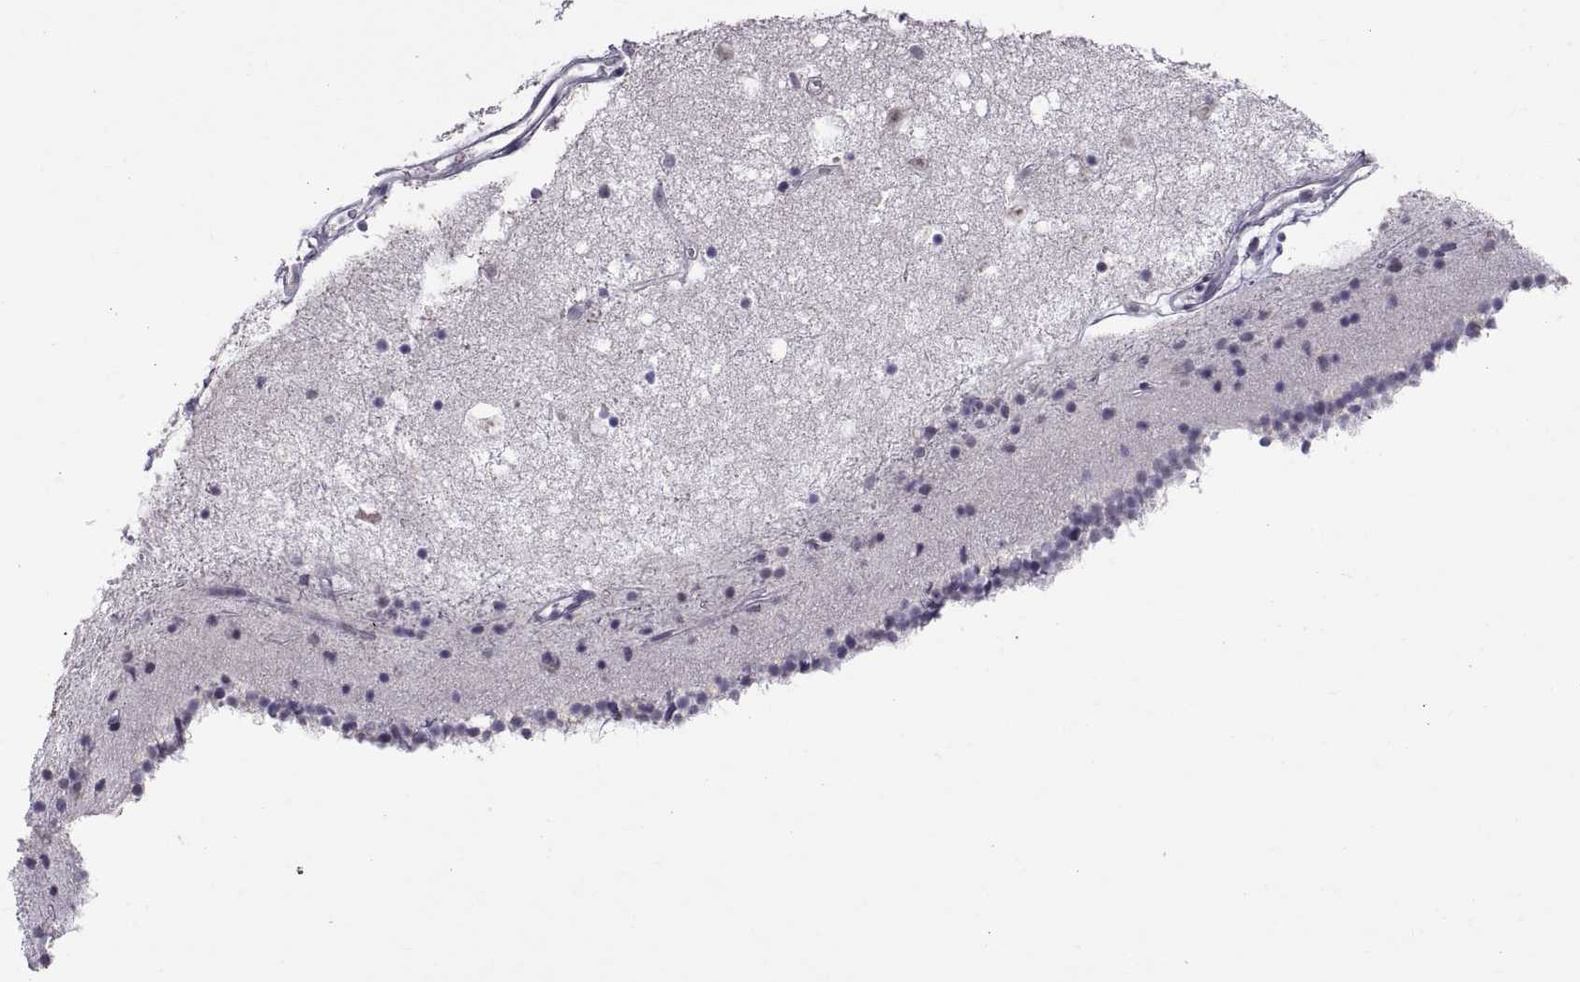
{"staining": {"intensity": "negative", "quantity": "none", "location": "none"}, "tissue": "caudate", "cell_type": "Glial cells", "image_type": "normal", "snomed": [{"axis": "morphology", "description": "Normal tissue, NOS"}, {"axis": "topography", "description": "Lateral ventricle wall"}], "caption": "Immunohistochemical staining of unremarkable human caudate exhibits no significant staining in glial cells.", "gene": "KRT77", "patient": {"sex": "female", "age": 71}}